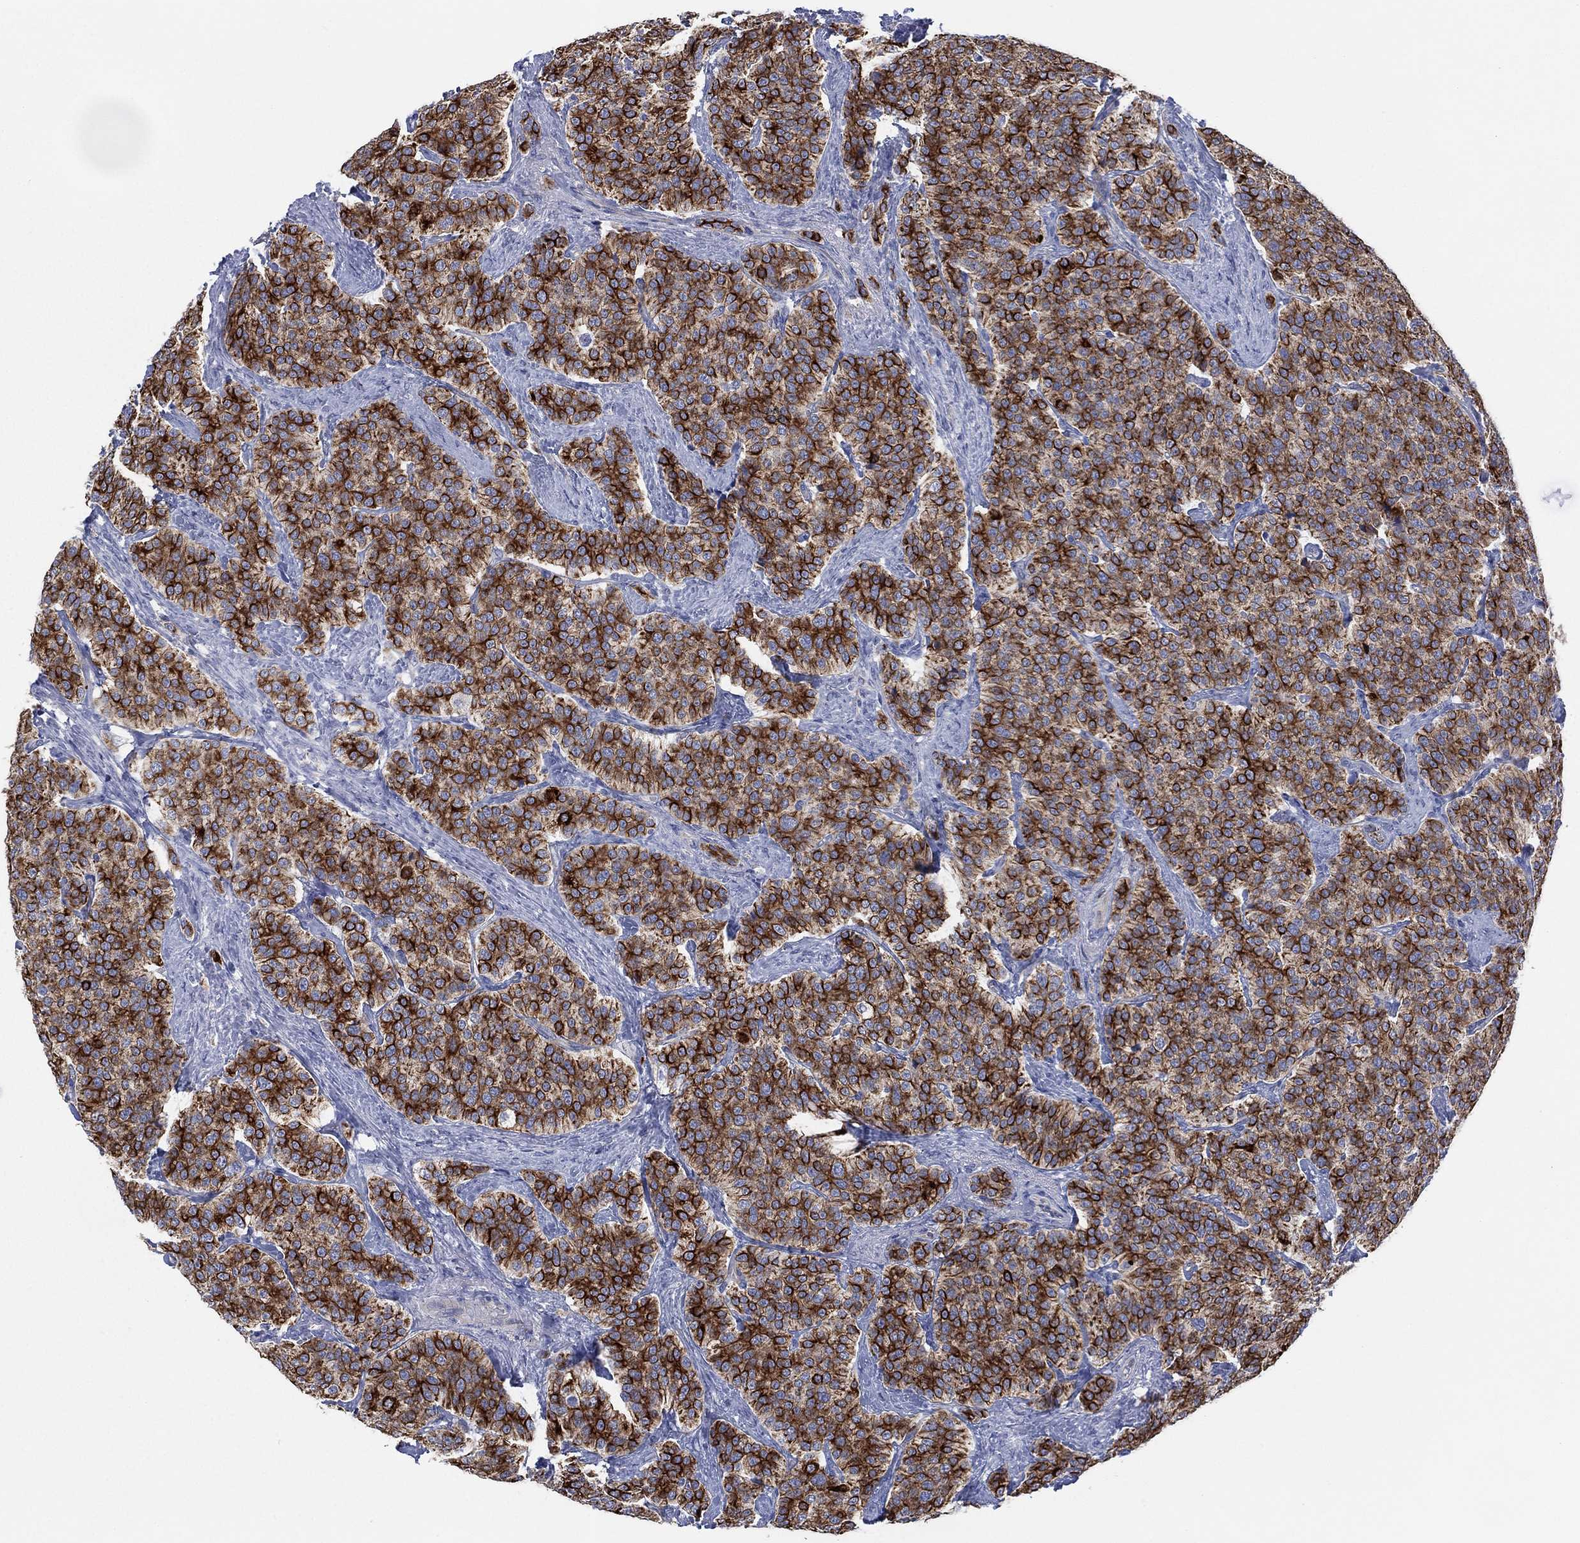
{"staining": {"intensity": "strong", "quantity": ">75%", "location": "cytoplasmic/membranous"}, "tissue": "carcinoid", "cell_type": "Tumor cells", "image_type": "cancer", "snomed": [{"axis": "morphology", "description": "Carcinoid, malignant, NOS"}, {"axis": "topography", "description": "Small intestine"}], "caption": "Carcinoid was stained to show a protein in brown. There is high levels of strong cytoplasmic/membranous positivity in about >75% of tumor cells.", "gene": "INA", "patient": {"sex": "female", "age": 58}}